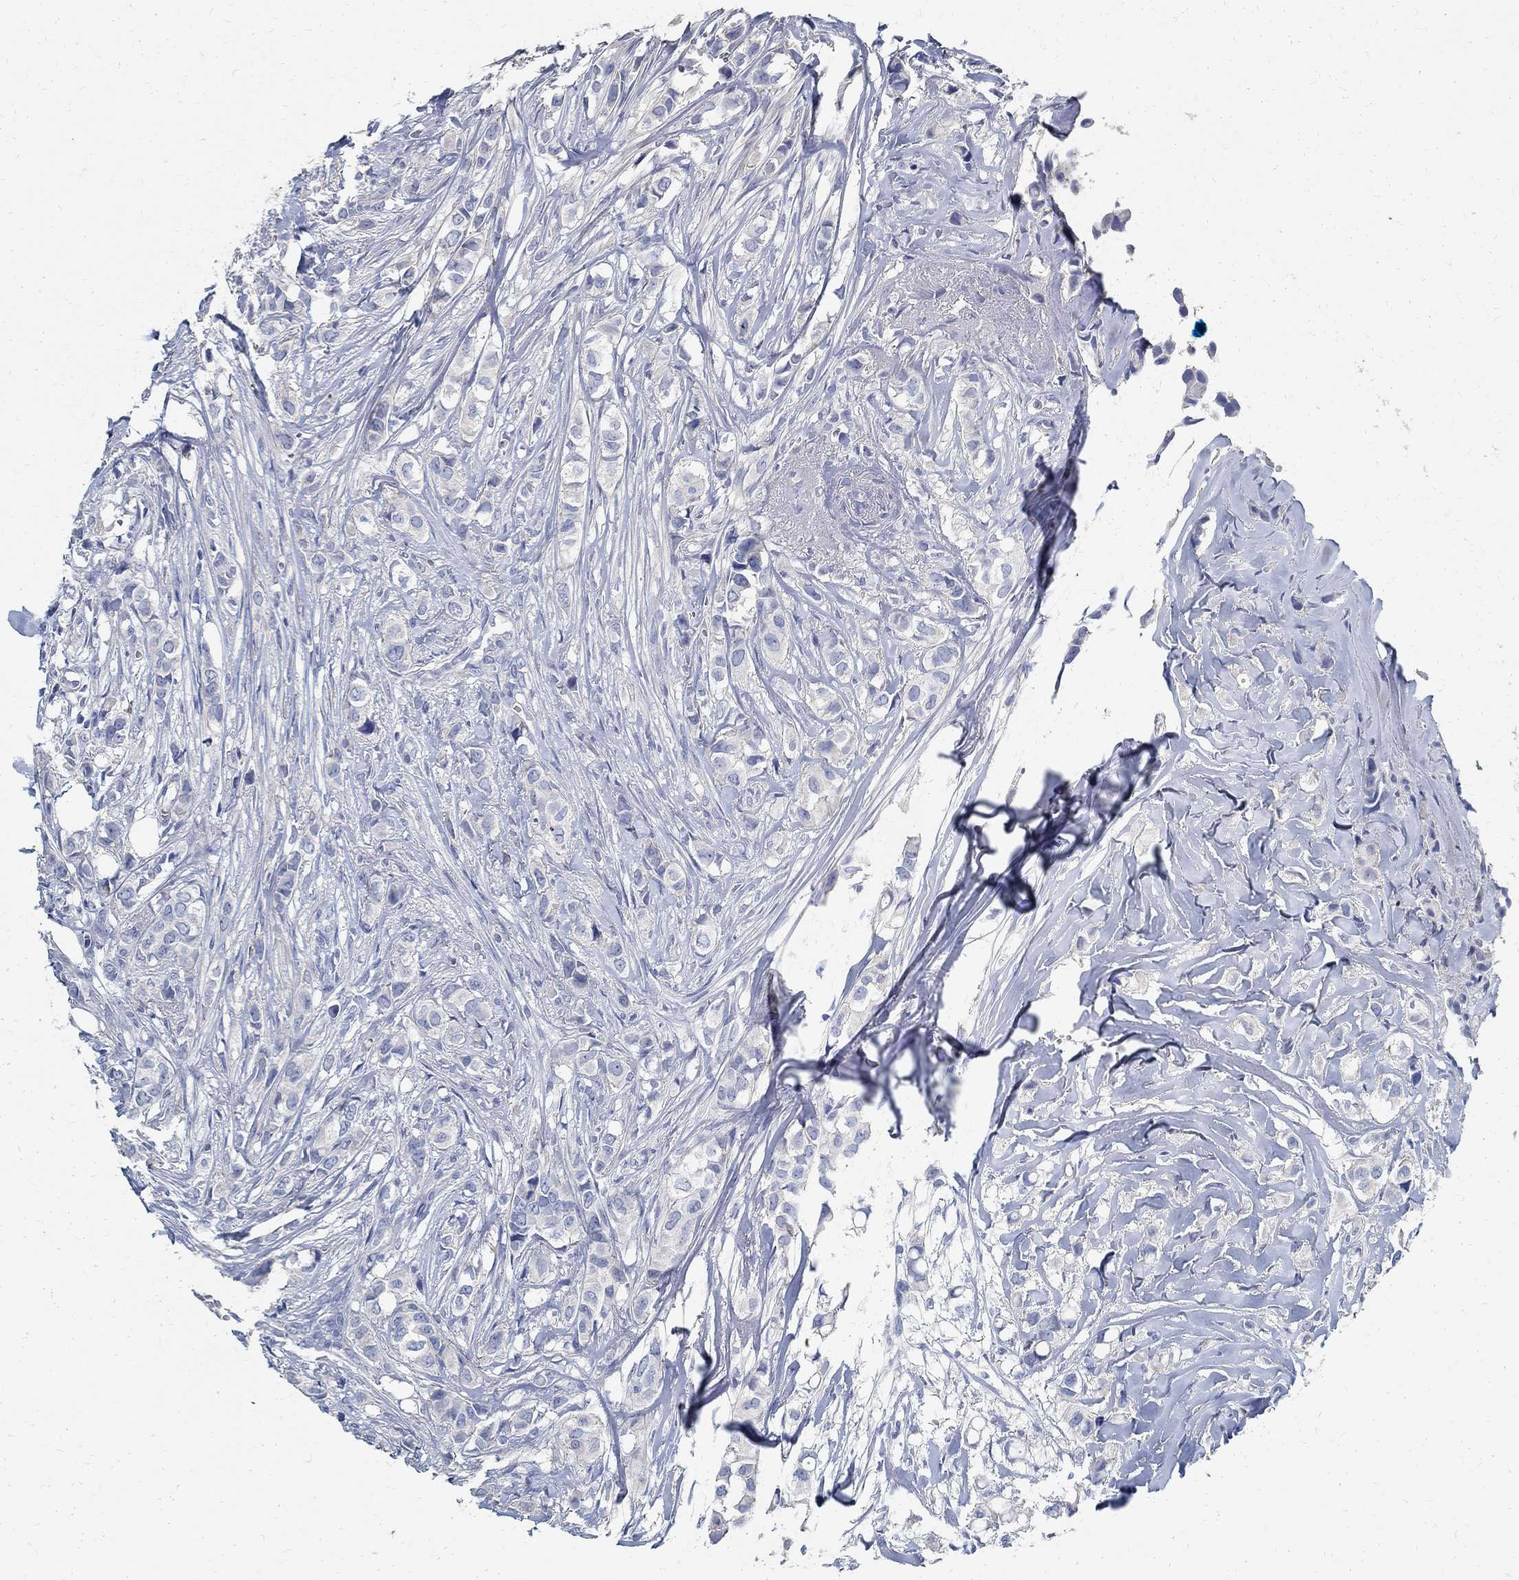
{"staining": {"intensity": "negative", "quantity": "none", "location": "none"}, "tissue": "breast cancer", "cell_type": "Tumor cells", "image_type": "cancer", "snomed": [{"axis": "morphology", "description": "Duct carcinoma"}, {"axis": "topography", "description": "Breast"}], "caption": "Breast infiltrating ductal carcinoma stained for a protein using immunohistochemistry demonstrates no positivity tumor cells.", "gene": "PRX", "patient": {"sex": "female", "age": 85}}